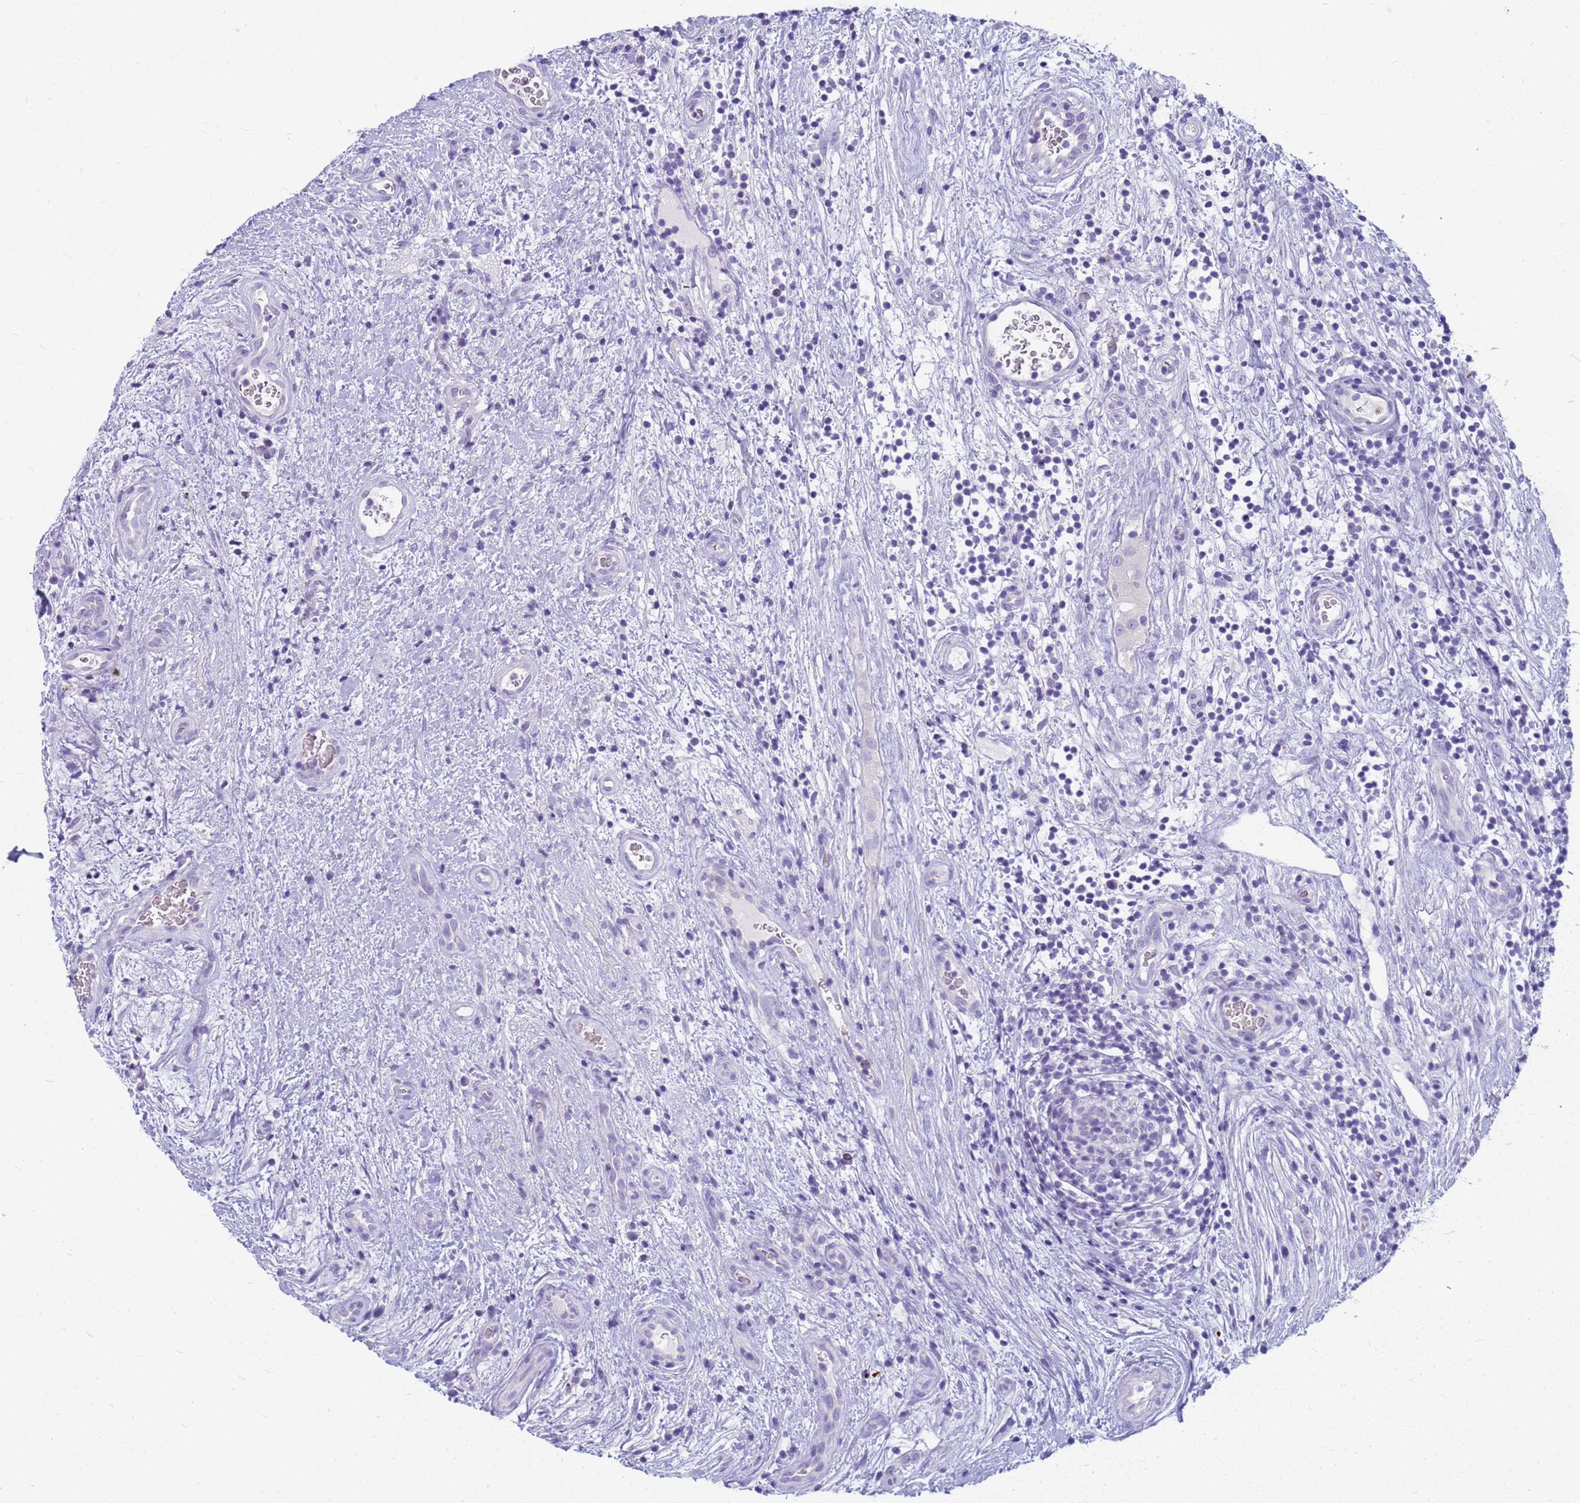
{"staining": {"intensity": "negative", "quantity": "none", "location": "none"}, "tissue": "testis cancer", "cell_type": "Tumor cells", "image_type": "cancer", "snomed": [{"axis": "morphology", "description": "Seminoma, NOS"}, {"axis": "morphology", "description": "Carcinoma, Embryonal, NOS"}, {"axis": "topography", "description": "Testis"}], "caption": "Immunohistochemistry of human testis seminoma exhibits no staining in tumor cells.", "gene": "RNASE2", "patient": {"sex": "male", "age": 29}}